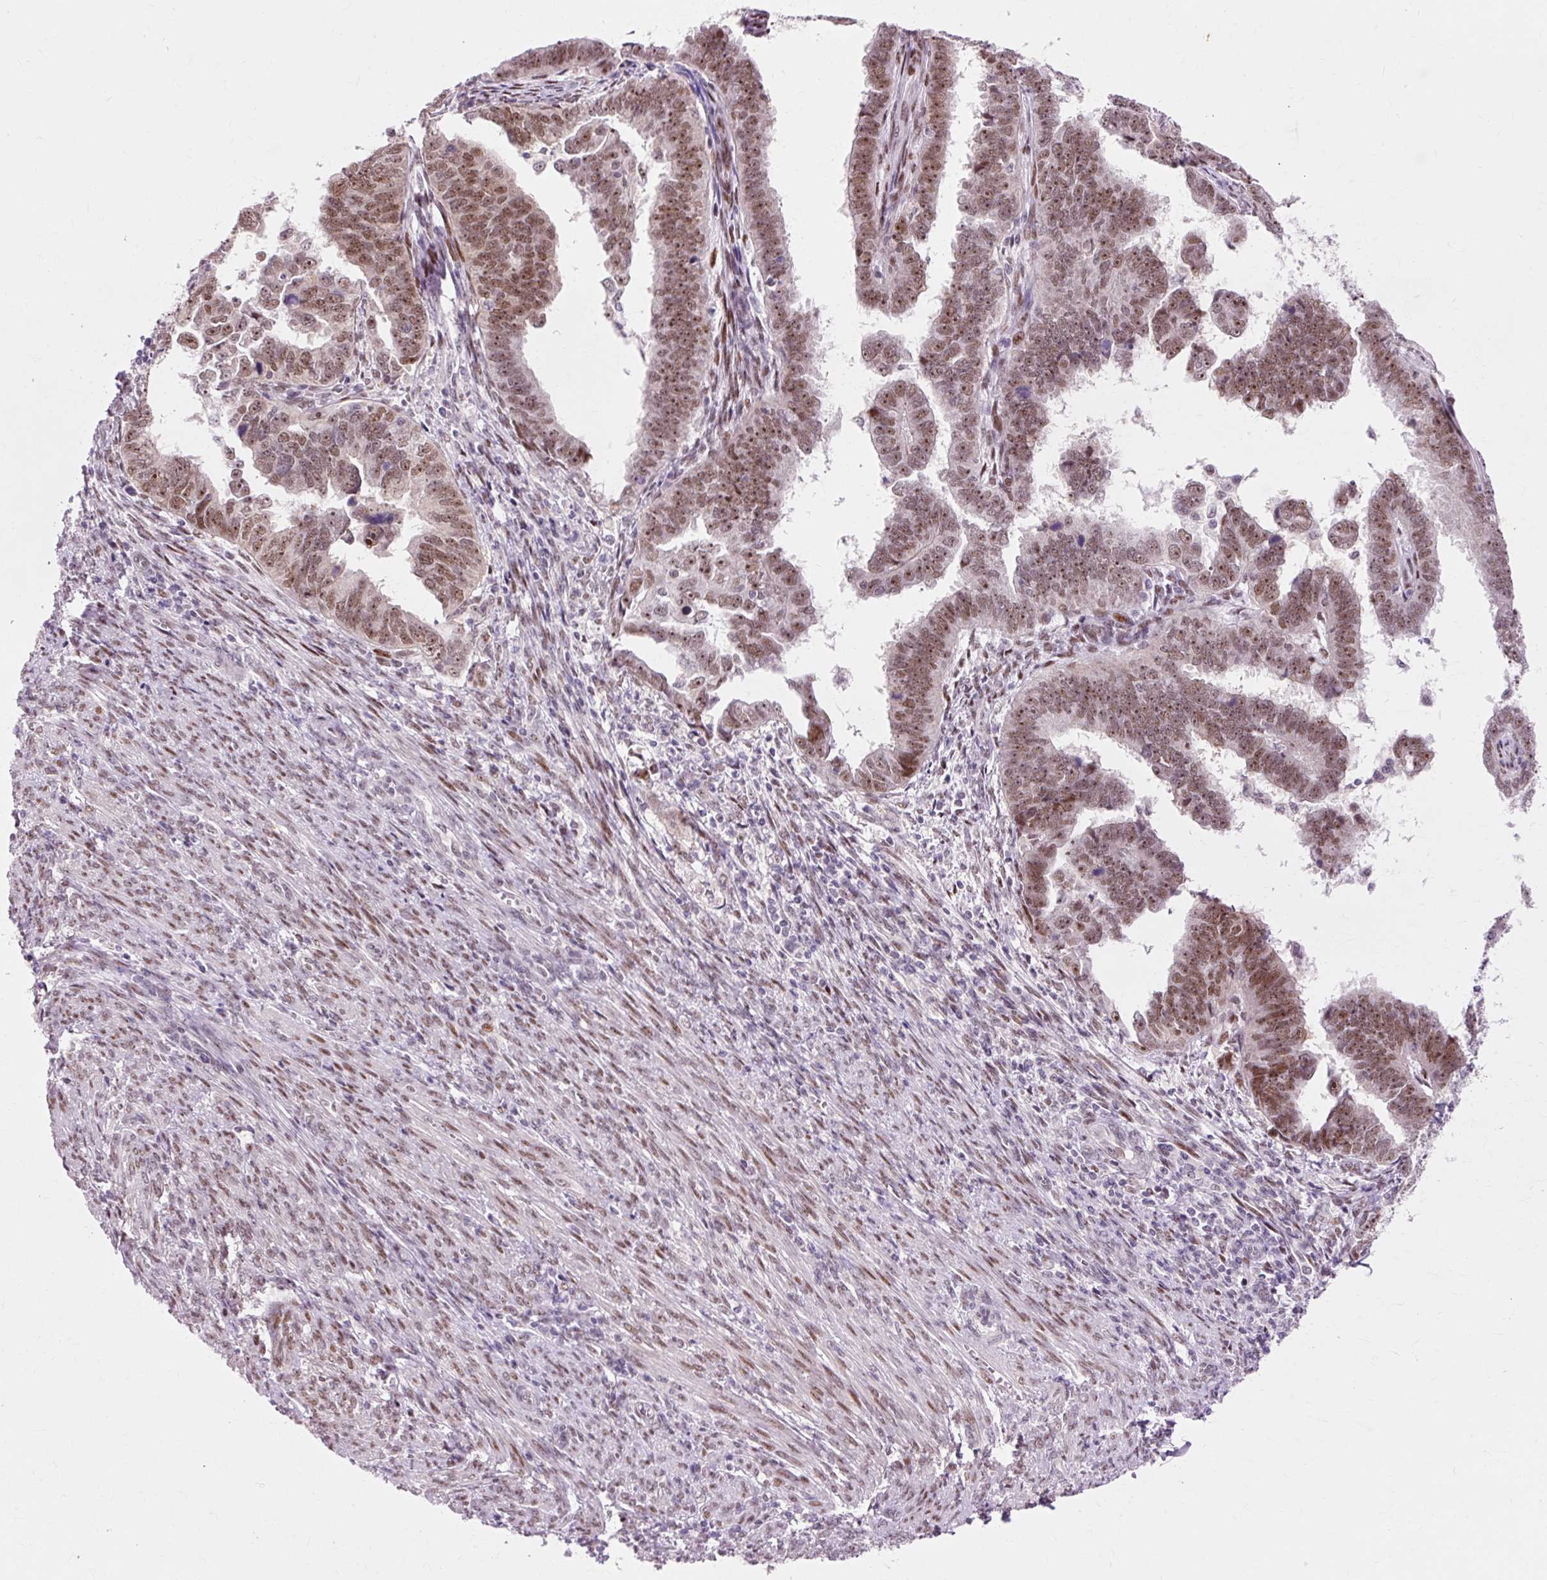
{"staining": {"intensity": "moderate", "quantity": ">75%", "location": "nuclear"}, "tissue": "endometrial cancer", "cell_type": "Tumor cells", "image_type": "cancer", "snomed": [{"axis": "morphology", "description": "Adenocarcinoma, NOS"}, {"axis": "topography", "description": "Endometrium"}], "caption": "The image exhibits immunohistochemical staining of endometrial cancer. There is moderate nuclear positivity is identified in about >75% of tumor cells. (DAB (3,3'-diaminobenzidine) IHC, brown staining for protein, blue staining for nuclei).", "gene": "MACROD2", "patient": {"sex": "female", "age": 75}}